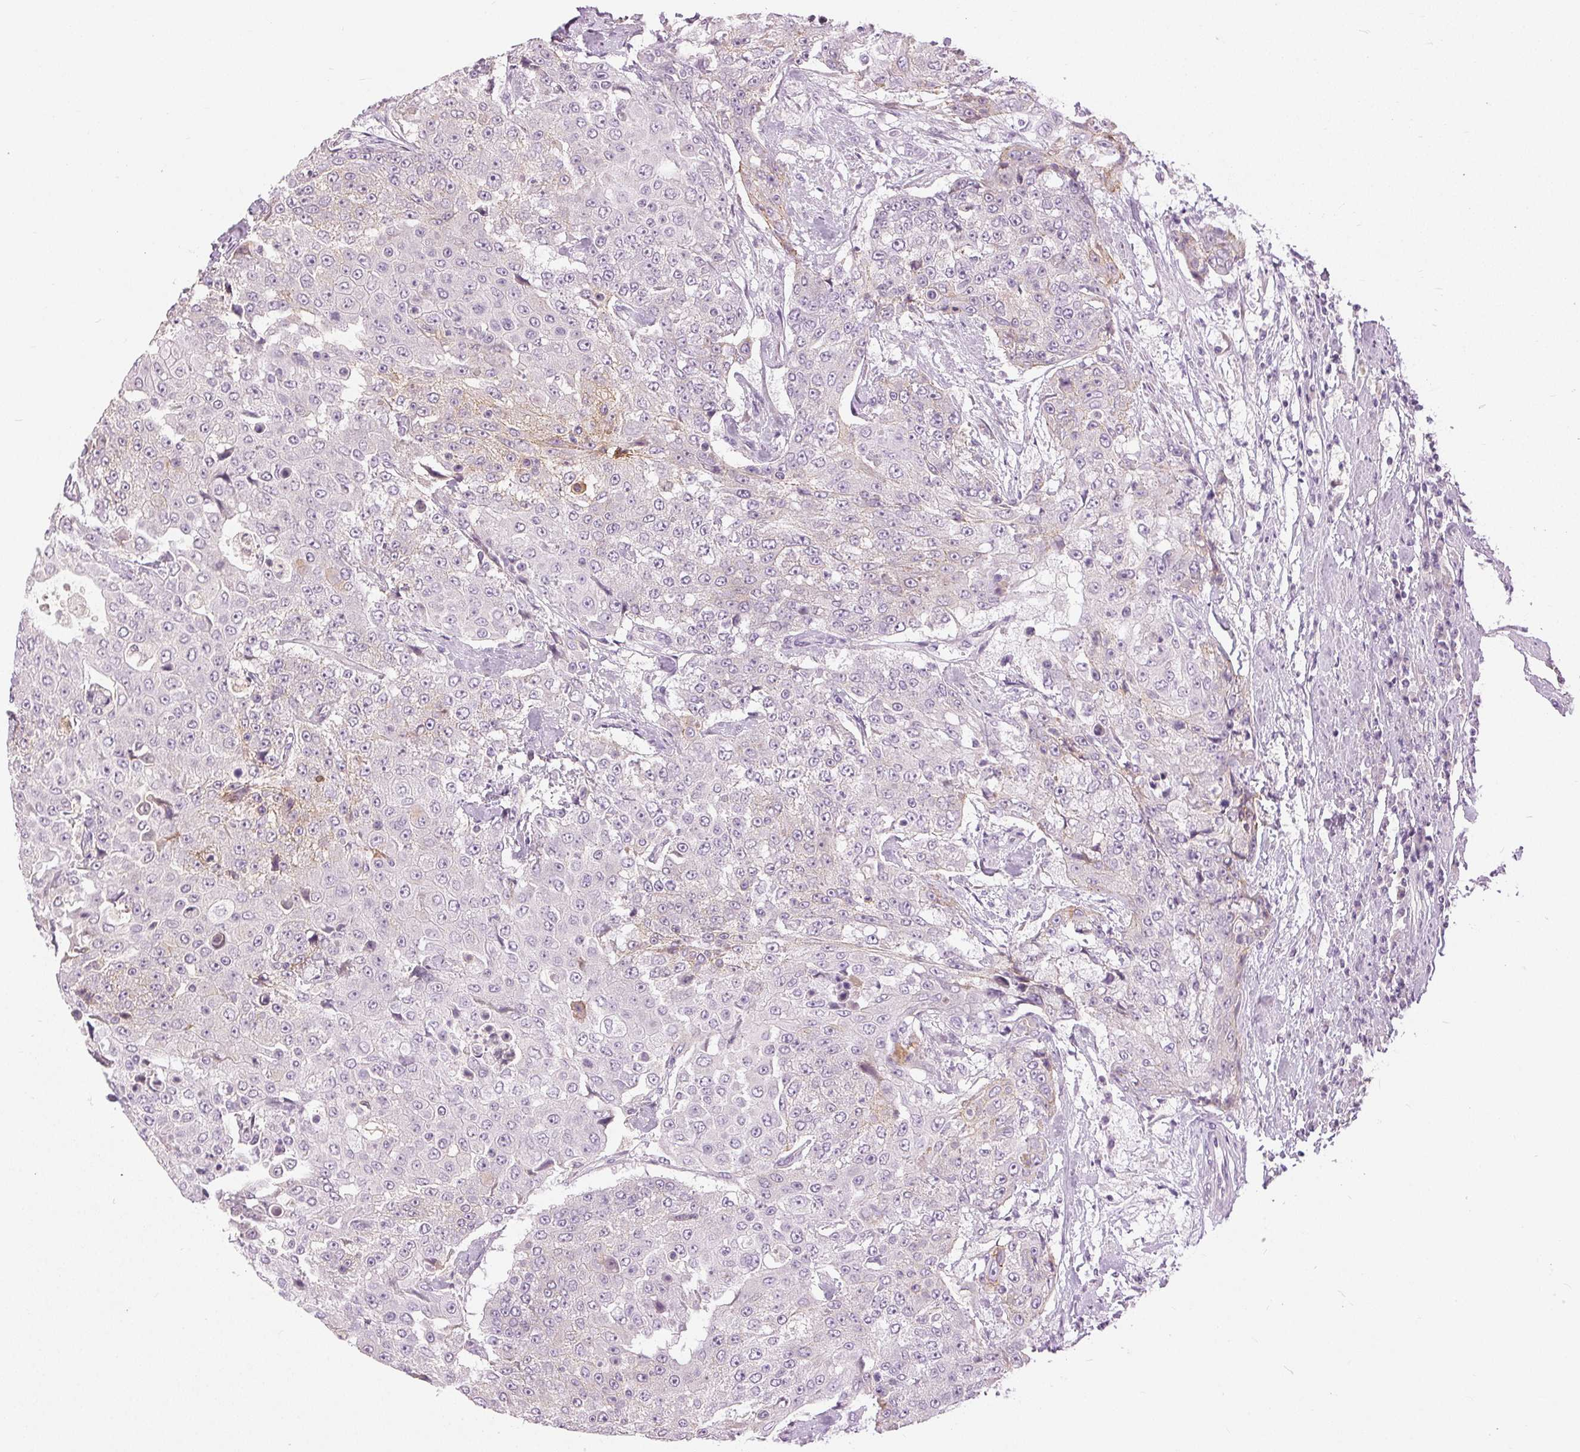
{"staining": {"intensity": "weak", "quantity": "<25%", "location": "cytoplasmic/membranous"}, "tissue": "urothelial cancer", "cell_type": "Tumor cells", "image_type": "cancer", "snomed": [{"axis": "morphology", "description": "Urothelial carcinoma, High grade"}, {"axis": "topography", "description": "Urinary bladder"}], "caption": "High power microscopy histopathology image of an immunohistochemistry image of urothelial cancer, revealing no significant positivity in tumor cells.", "gene": "DSG3", "patient": {"sex": "female", "age": 63}}